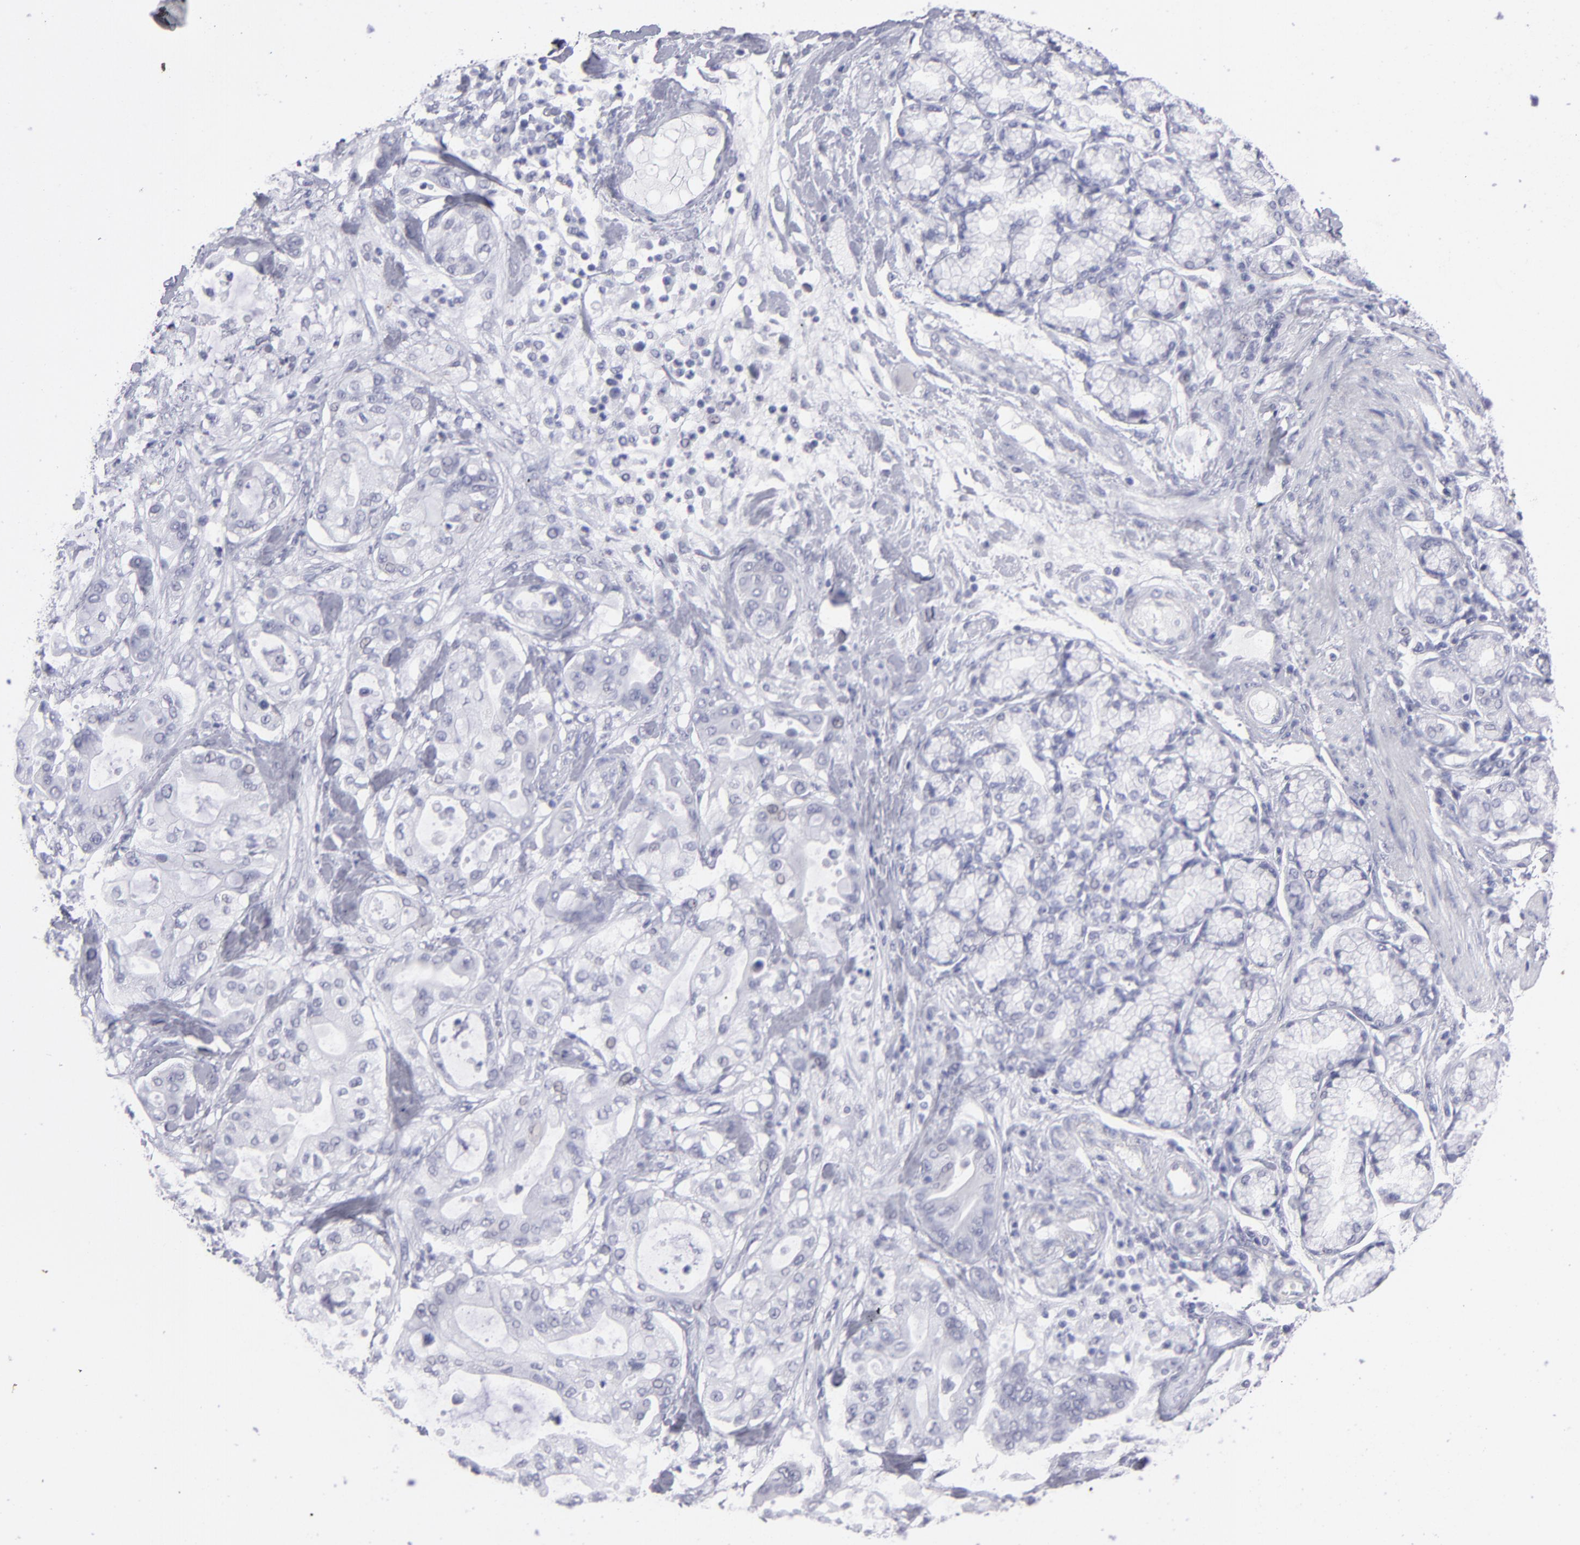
{"staining": {"intensity": "negative", "quantity": "none", "location": "none"}, "tissue": "pancreatic cancer", "cell_type": "Tumor cells", "image_type": "cancer", "snomed": [{"axis": "morphology", "description": "Adenocarcinoma, NOS"}, {"axis": "morphology", "description": "Adenocarcinoma, metastatic, NOS"}, {"axis": "topography", "description": "Lymph node"}, {"axis": "topography", "description": "Pancreas"}, {"axis": "topography", "description": "Duodenum"}], "caption": "DAB immunohistochemical staining of human pancreatic cancer demonstrates no significant expression in tumor cells.", "gene": "ALDOB", "patient": {"sex": "female", "age": 64}}